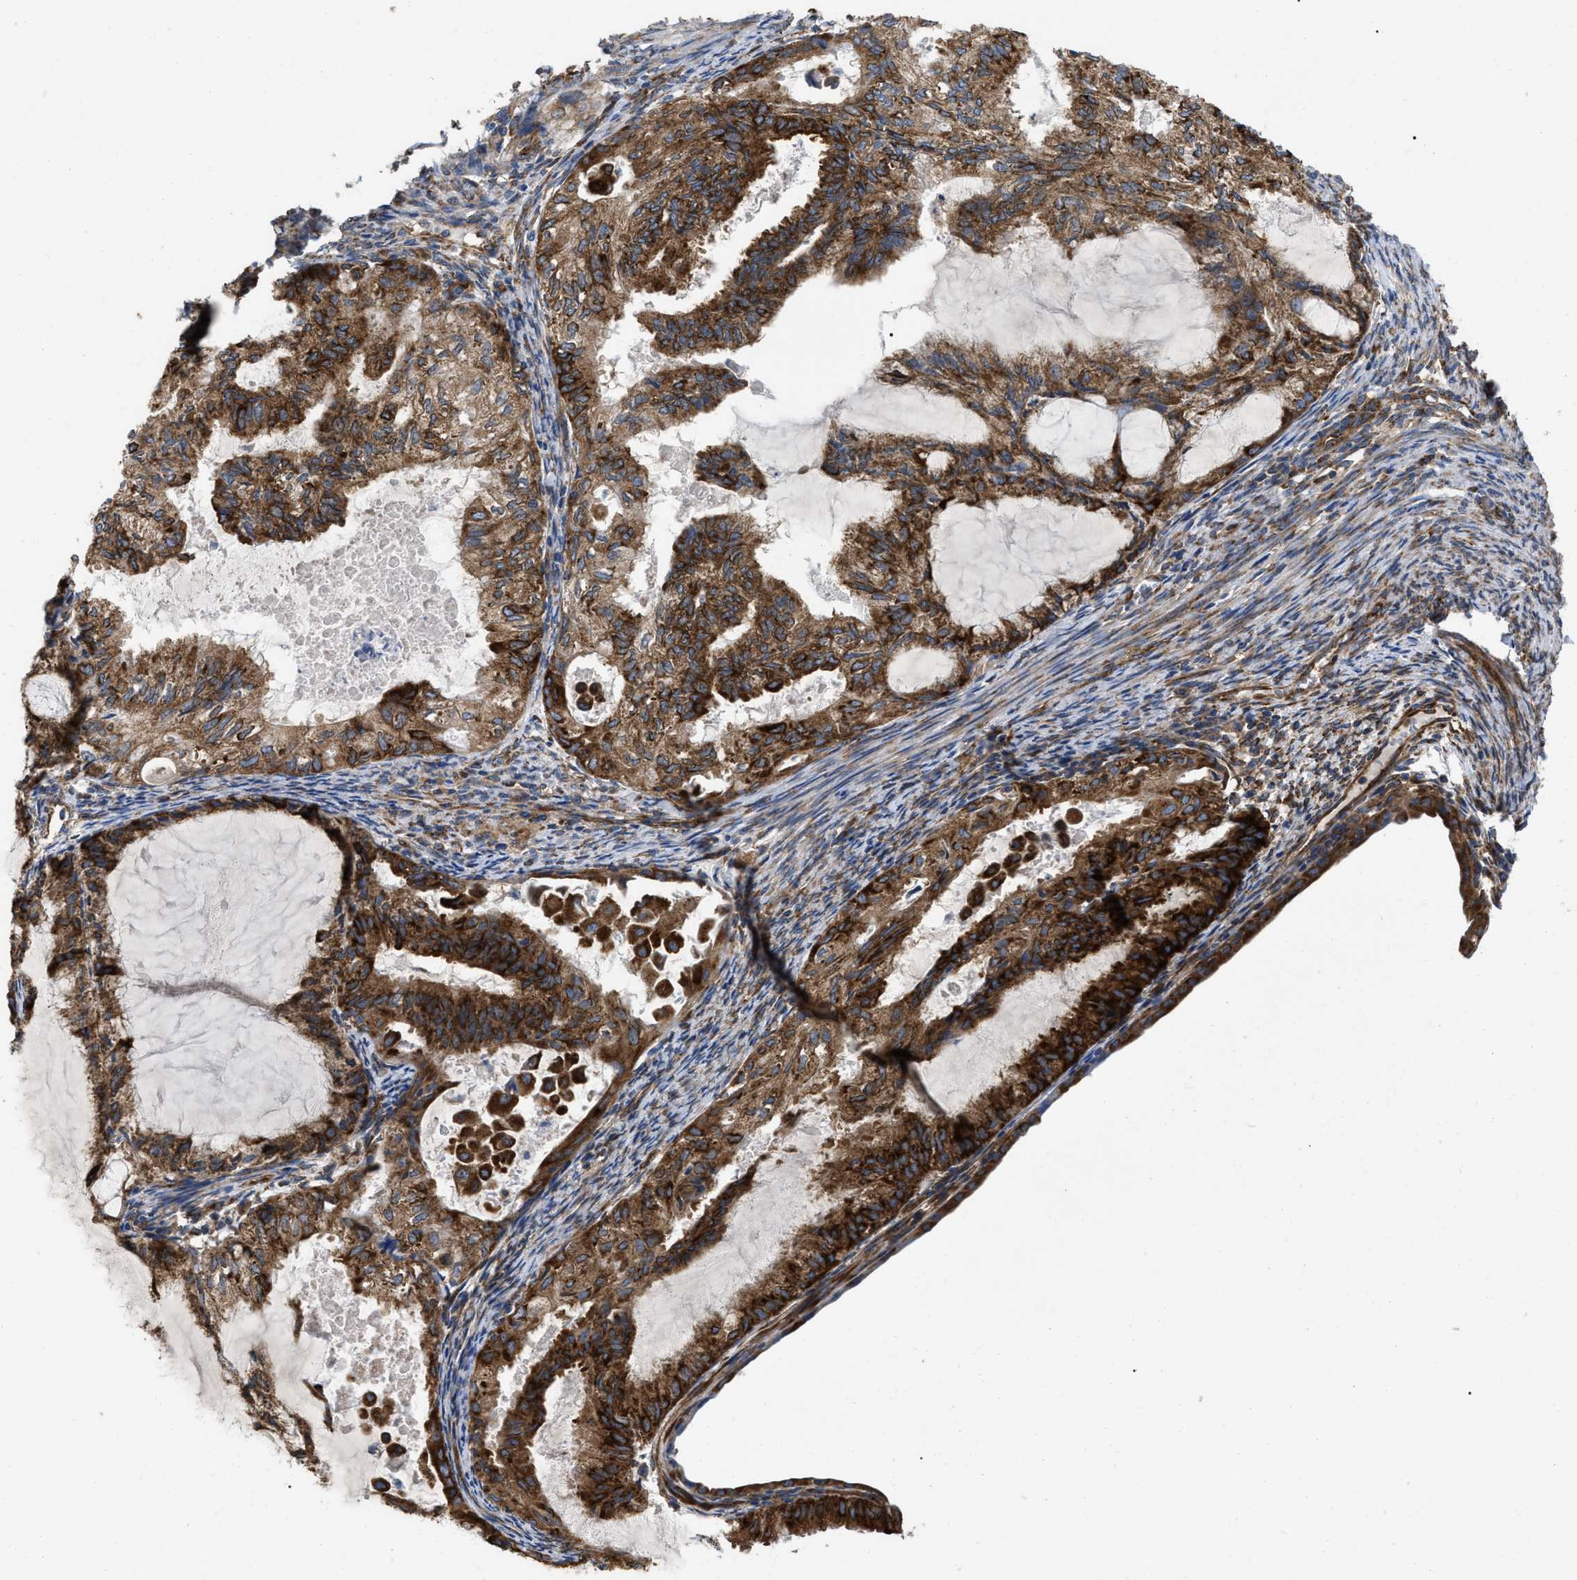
{"staining": {"intensity": "strong", "quantity": ">75%", "location": "cytoplasmic/membranous"}, "tissue": "cervical cancer", "cell_type": "Tumor cells", "image_type": "cancer", "snomed": [{"axis": "morphology", "description": "Normal tissue, NOS"}, {"axis": "morphology", "description": "Adenocarcinoma, NOS"}, {"axis": "topography", "description": "Cervix"}, {"axis": "topography", "description": "Endometrium"}], "caption": "Human cervical adenocarcinoma stained with a protein marker shows strong staining in tumor cells.", "gene": "FAM120A", "patient": {"sex": "female", "age": 86}}